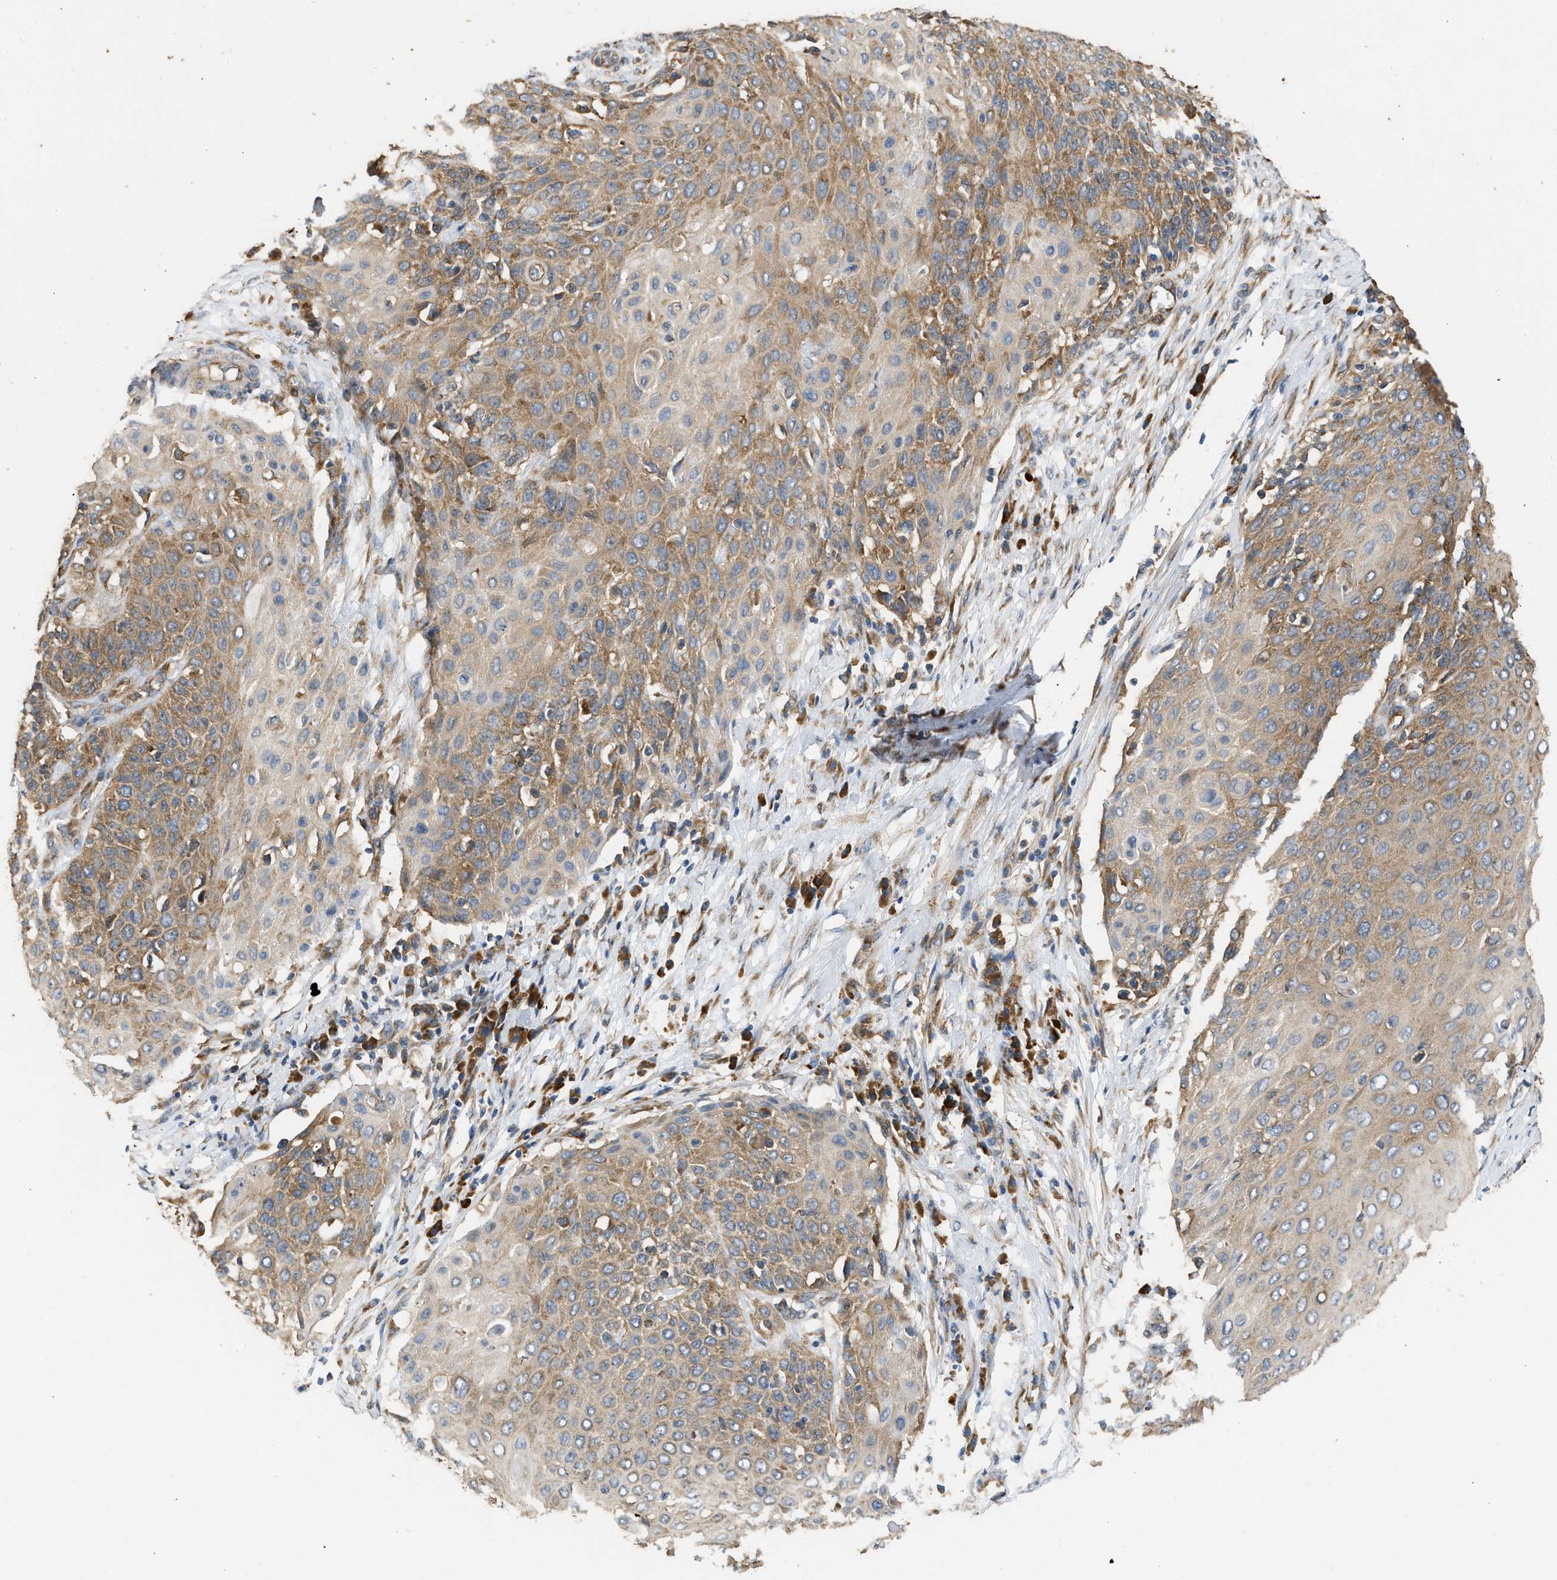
{"staining": {"intensity": "moderate", "quantity": ">75%", "location": "cytoplasmic/membranous"}, "tissue": "cervical cancer", "cell_type": "Tumor cells", "image_type": "cancer", "snomed": [{"axis": "morphology", "description": "Squamous cell carcinoma, NOS"}, {"axis": "topography", "description": "Cervix"}], "caption": "The immunohistochemical stain shows moderate cytoplasmic/membranous staining in tumor cells of cervical squamous cell carcinoma tissue.", "gene": "SLC36A4", "patient": {"sex": "female", "age": 39}}